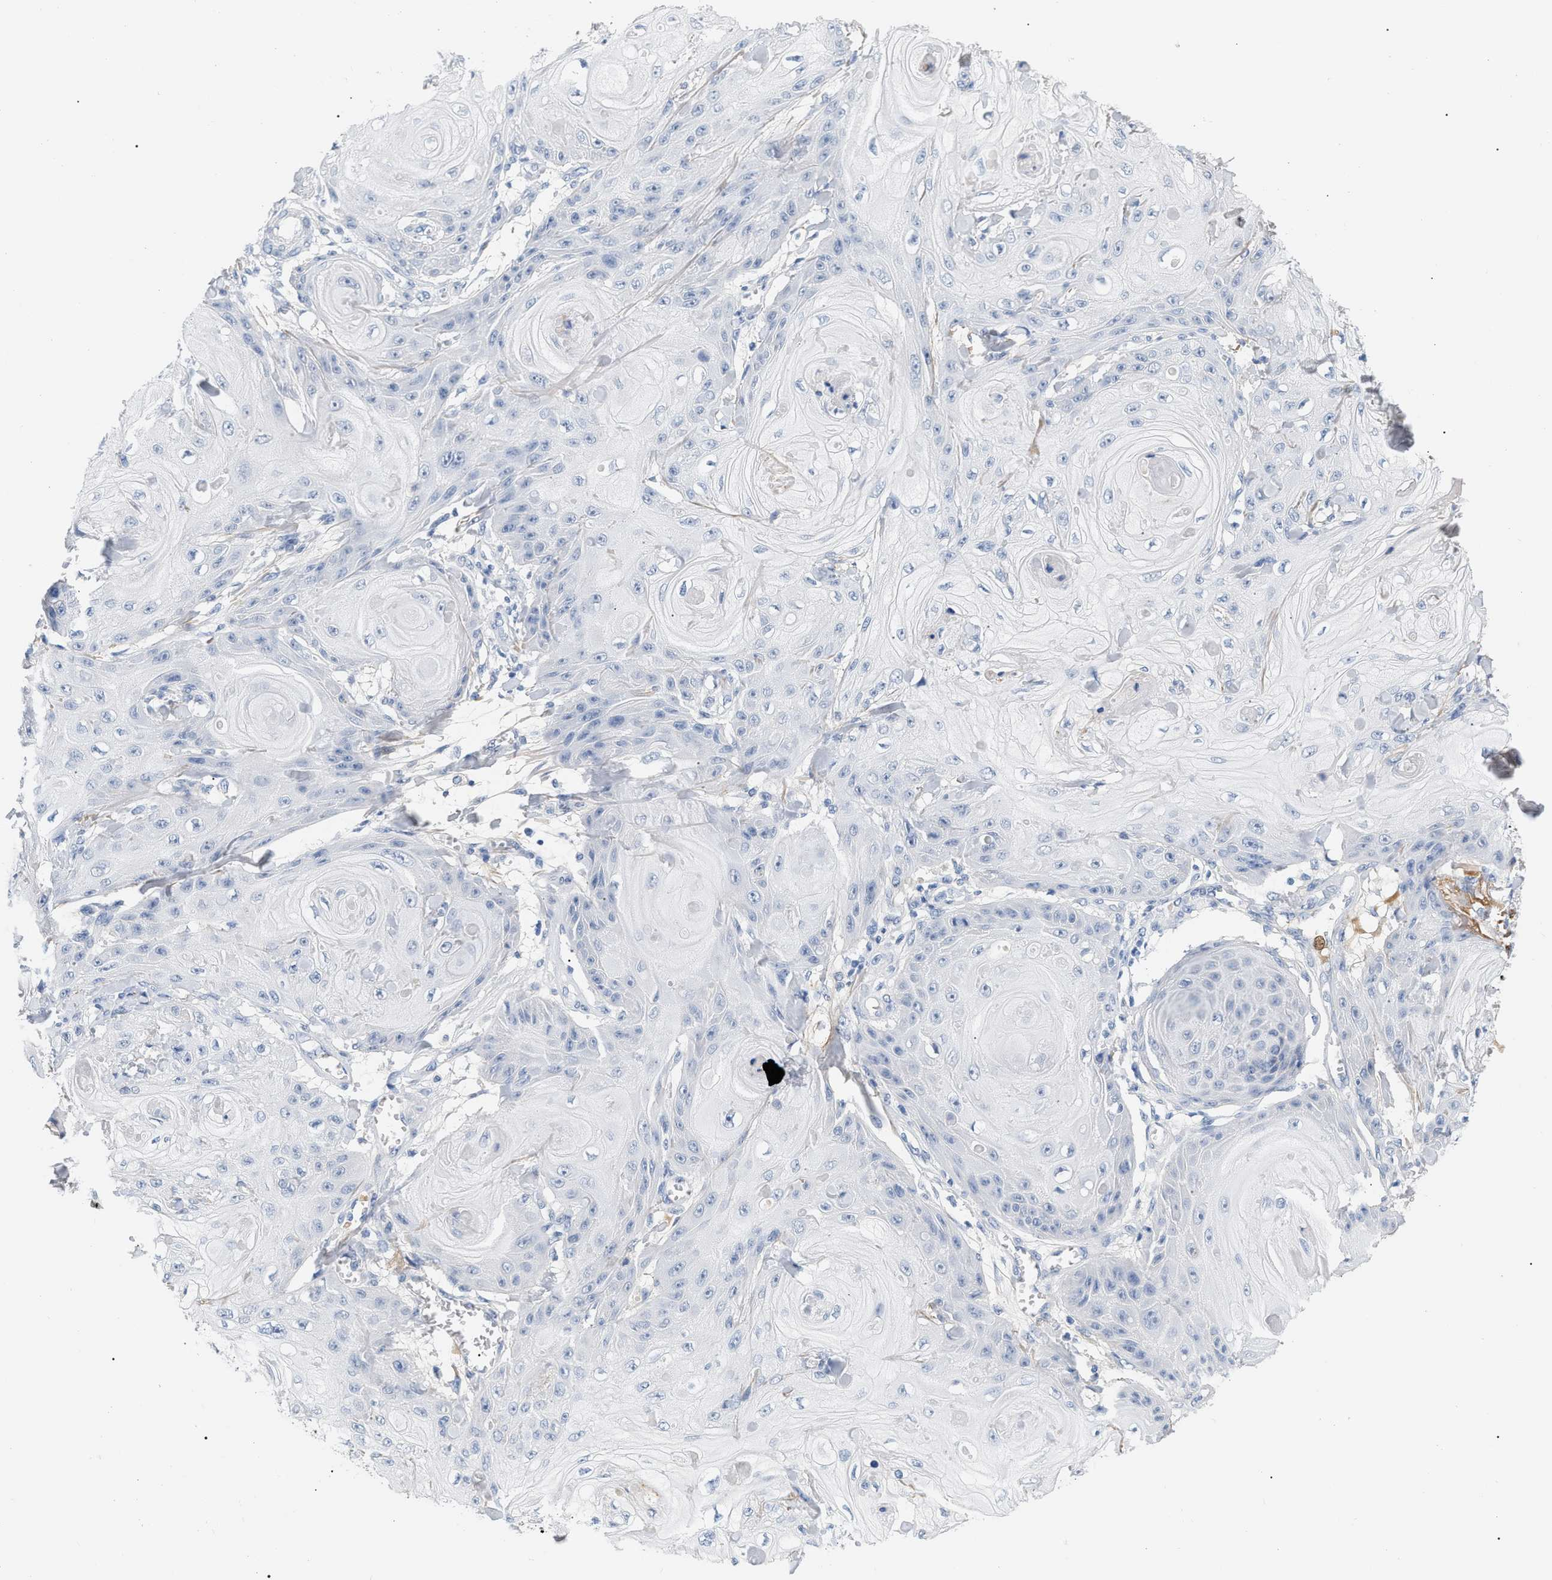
{"staining": {"intensity": "negative", "quantity": "none", "location": "none"}, "tissue": "skin cancer", "cell_type": "Tumor cells", "image_type": "cancer", "snomed": [{"axis": "morphology", "description": "Squamous cell carcinoma, NOS"}, {"axis": "topography", "description": "Skin"}], "caption": "The IHC image has no significant expression in tumor cells of skin cancer (squamous cell carcinoma) tissue. (Brightfield microscopy of DAB immunohistochemistry (IHC) at high magnification).", "gene": "CFH", "patient": {"sex": "male", "age": 74}}